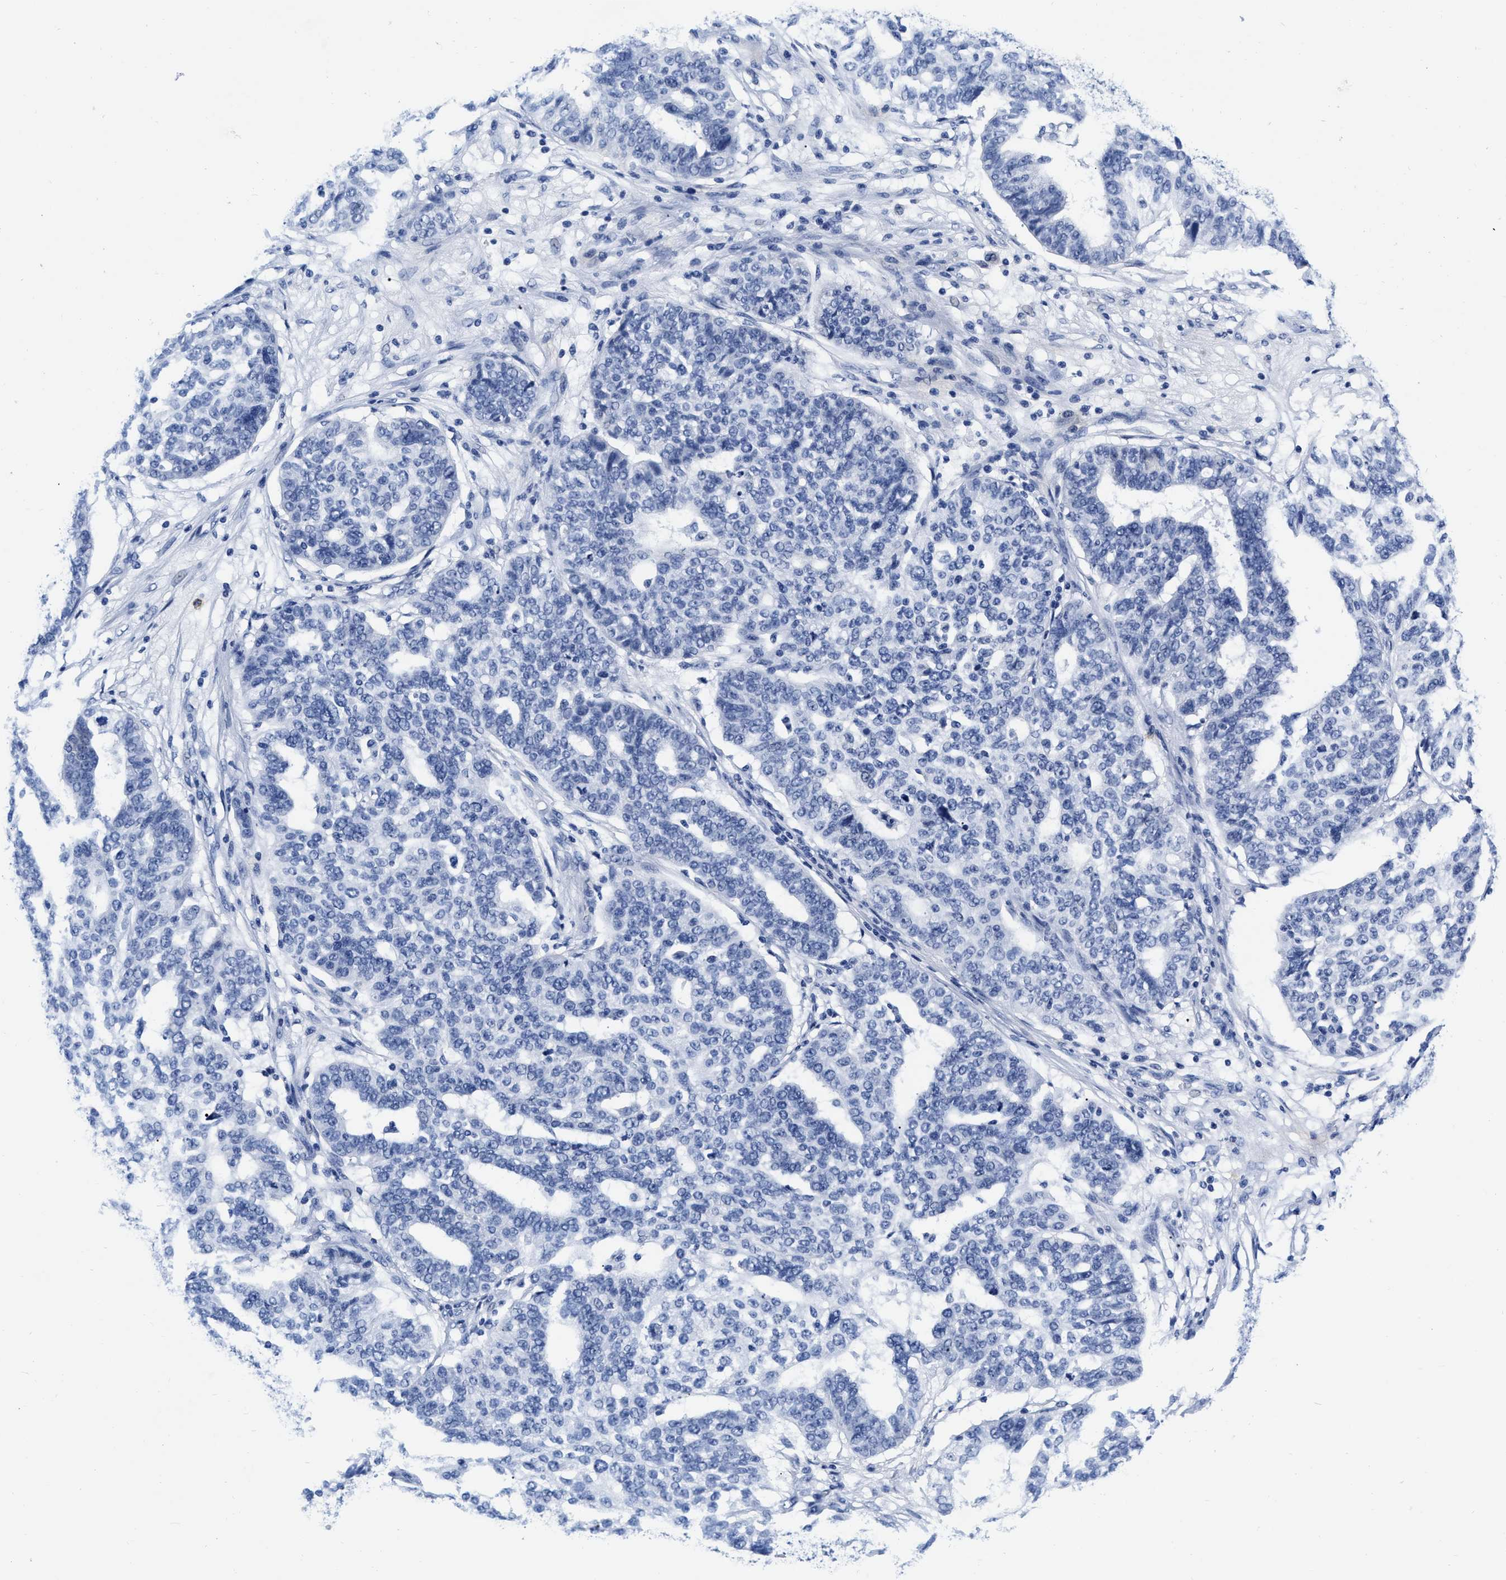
{"staining": {"intensity": "negative", "quantity": "none", "location": "none"}, "tissue": "ovarian cancer", "cell_type": "Tumor cells", "image_type": "cancer", "snomed": [{"axis": "morphology", "description": "Cystadenocarcinoma, serous, NOS"}, {"axis": "topography", "description": "Ovary"}], "caption": "Histopathology image shows no significant protein positivity in tumor cells of ovarian cancer (serous cystadenocarcinoma).", "gene": "CER1", "patient": {"sex": "female", "age": 59}}